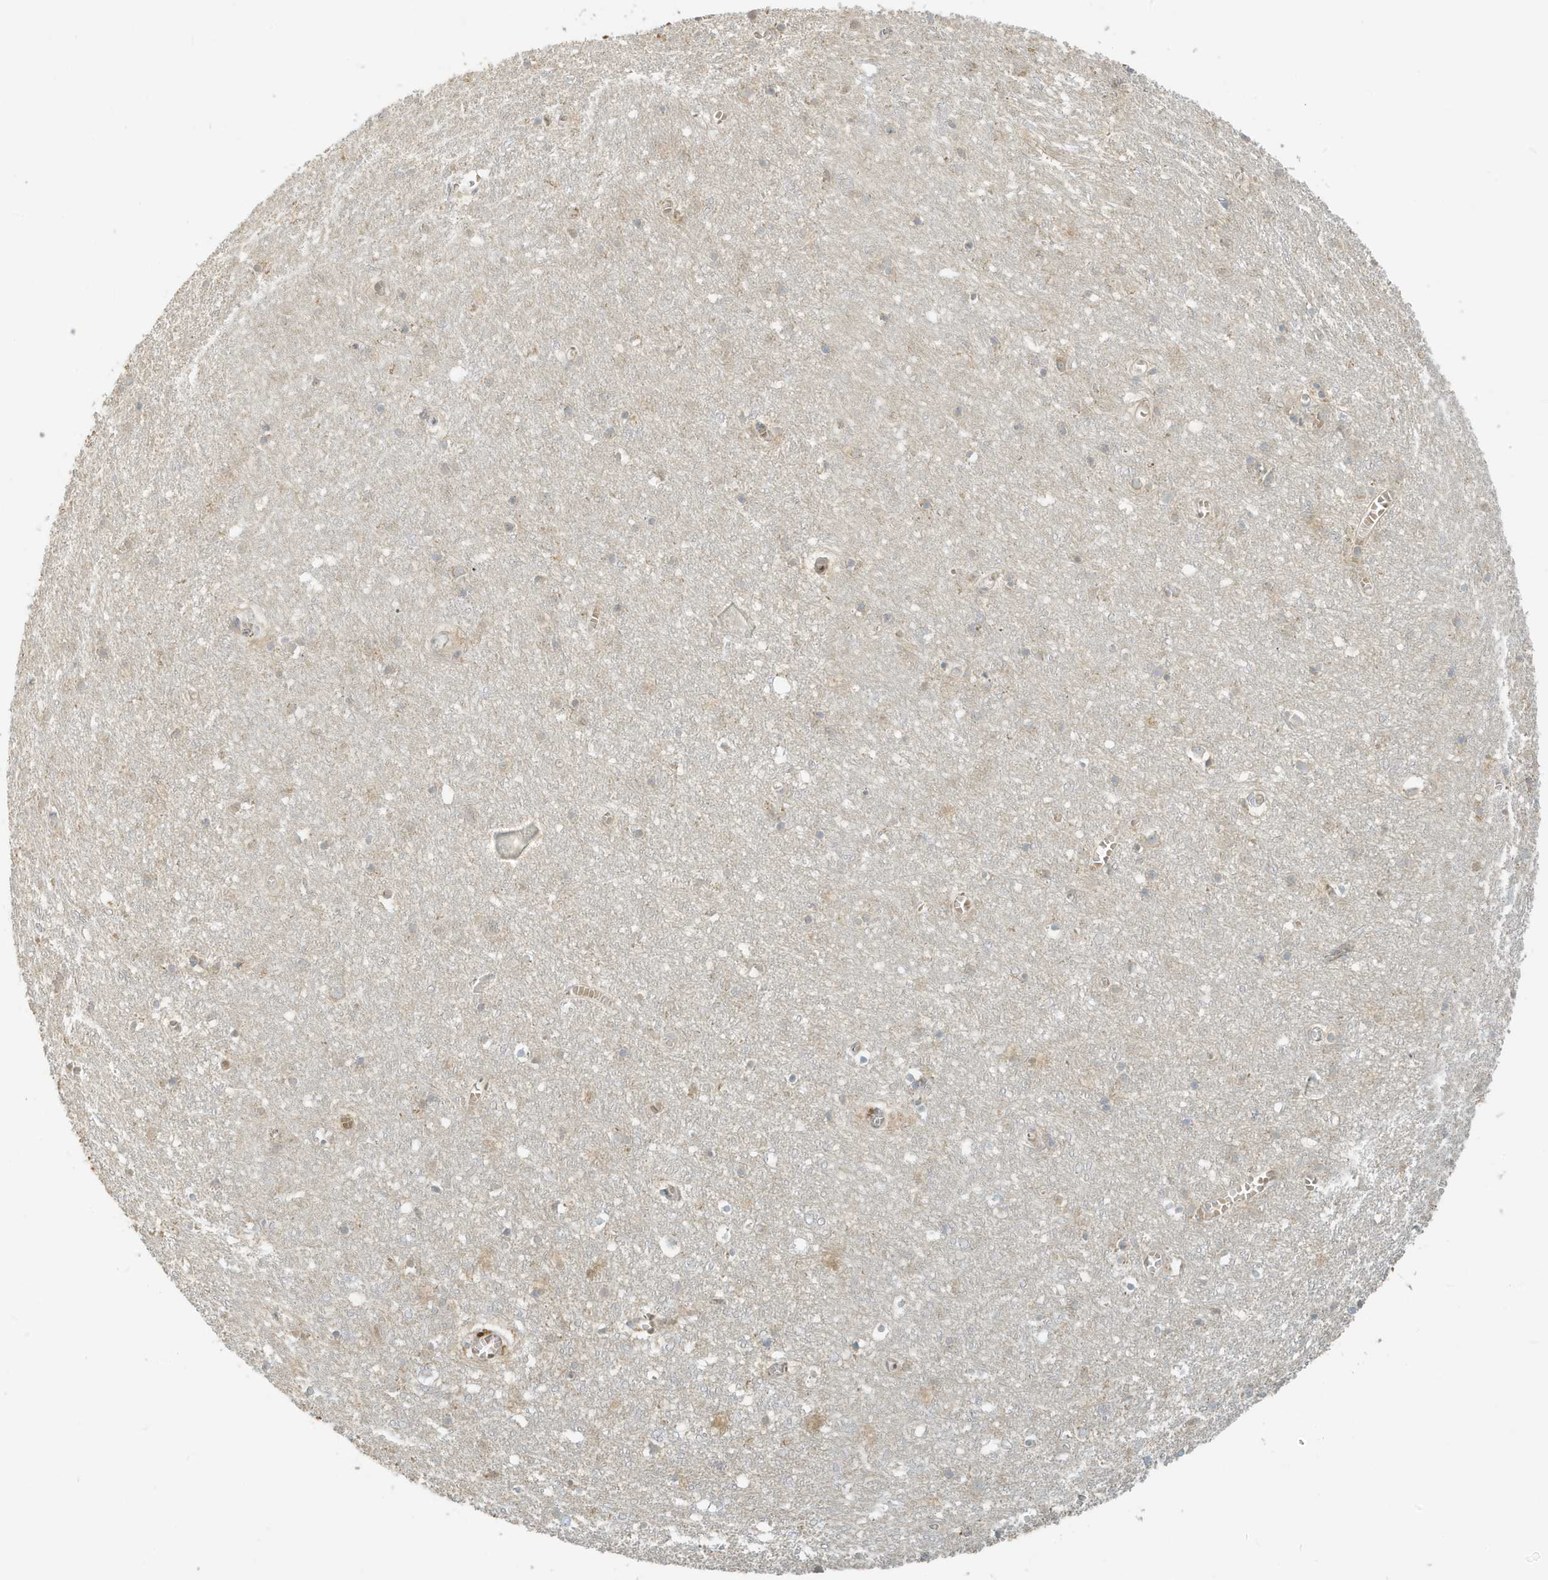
{"staining": {"intensity": "moderate", "quantity": "25%-75%", "location": "cytoplasmic/membranous"}, "tissue": "cerebral cortex", "cell_type": "Endothelial cells", "image_type": "normal", "snomed": [{"axis": "morphology", "description": "Normal tissue, NOS"}, {"axis": "topography", "description": "Cerebral cortex"}], "caption": "An immunohistochemistry (IHC) micrograph of normal tissue is shown. Protein staining in brown highlights moderate cytoplasmic/membranous positivity in cerebral cortex within endothelial cells. (brown staining indicates protein expression, while blue staining denotes nuclei).", "gene": "MCOLN1", "patient": {"sex": "female", "age": 64}}